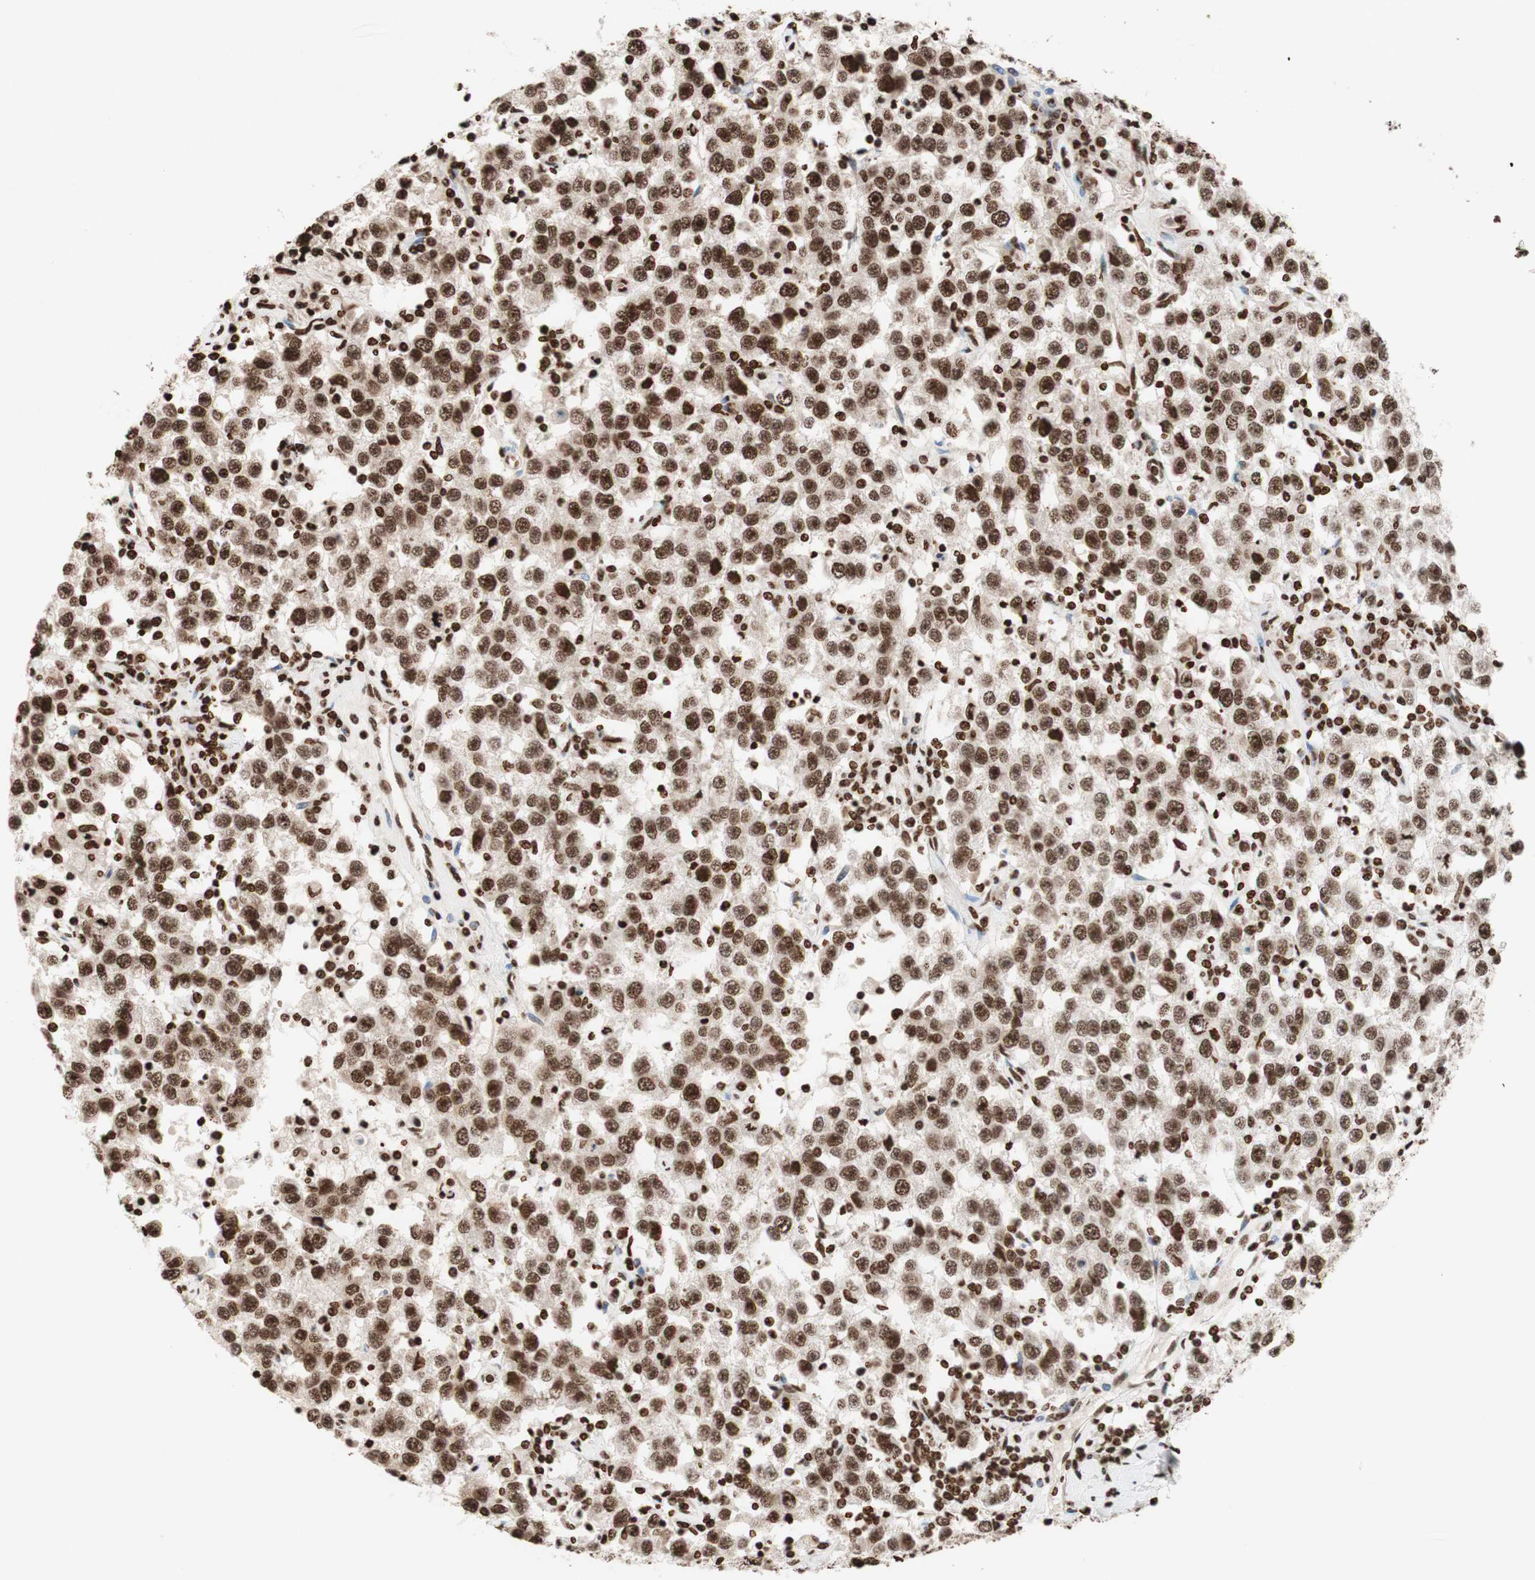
{"staining": {"intensity": "moderate", "quantity": ">75%", "location": "nuclear"}, "tissue": "testis cancer", "cell_type": "Tumor cells", "image_type": "cancer", "snomed": [{"axis": "morphology", "description": "Seminoma, NOS"}, {"axis": "topography", "description": "Testis"}], "caption": "Brown immunohistochemical staining in seminoma (testis) reveals moderate nuclear expression in about >75% of tumor cells. Immunohistochemistry stains the protein in brown and the nuclei are stained blue.", "gene": "NCOA3", "patient": {"sex": "male", "age": 41}}